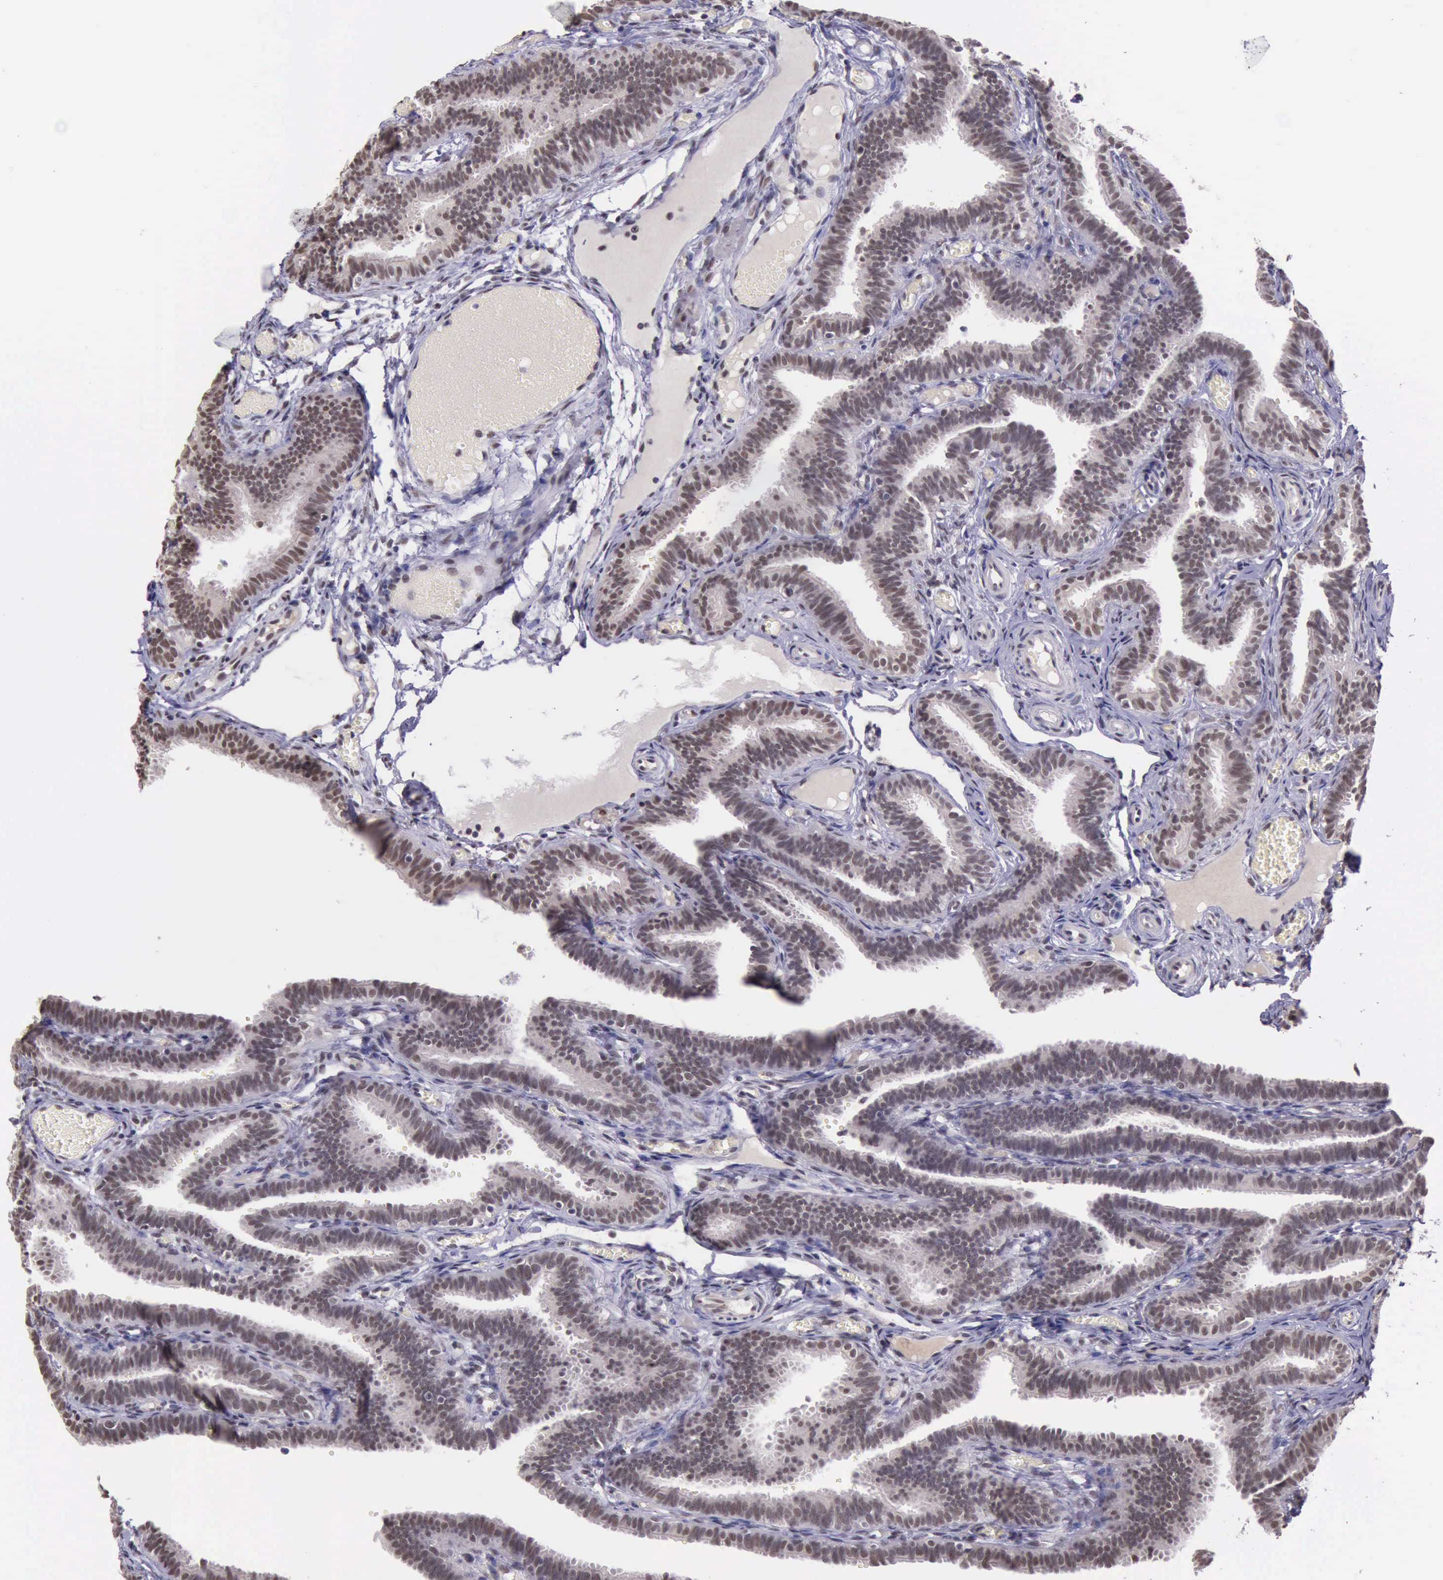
{"staining": {"intensity": "moderate", "quantity": ">75%", "location": "nuclear"}, "tissue": "fallopian tube", "cell_type": "Glandular cells", "image_type": "normal", "snomed": [{"axis": "morphology", "description": "Normal tissue, NOS"}, {"axis": "topography", "description": "Fallopian tube"}], "caption": "Immunohistochemical staining of benign human fallopian tube shows >75% levels of moderate nuclear protein staining in about >75% of glandular cells. (Brightfield microscopy of DAB IHC at high magnification).", "gene": "PRPF39", "patient": {"sex": "female", "age": 29}}